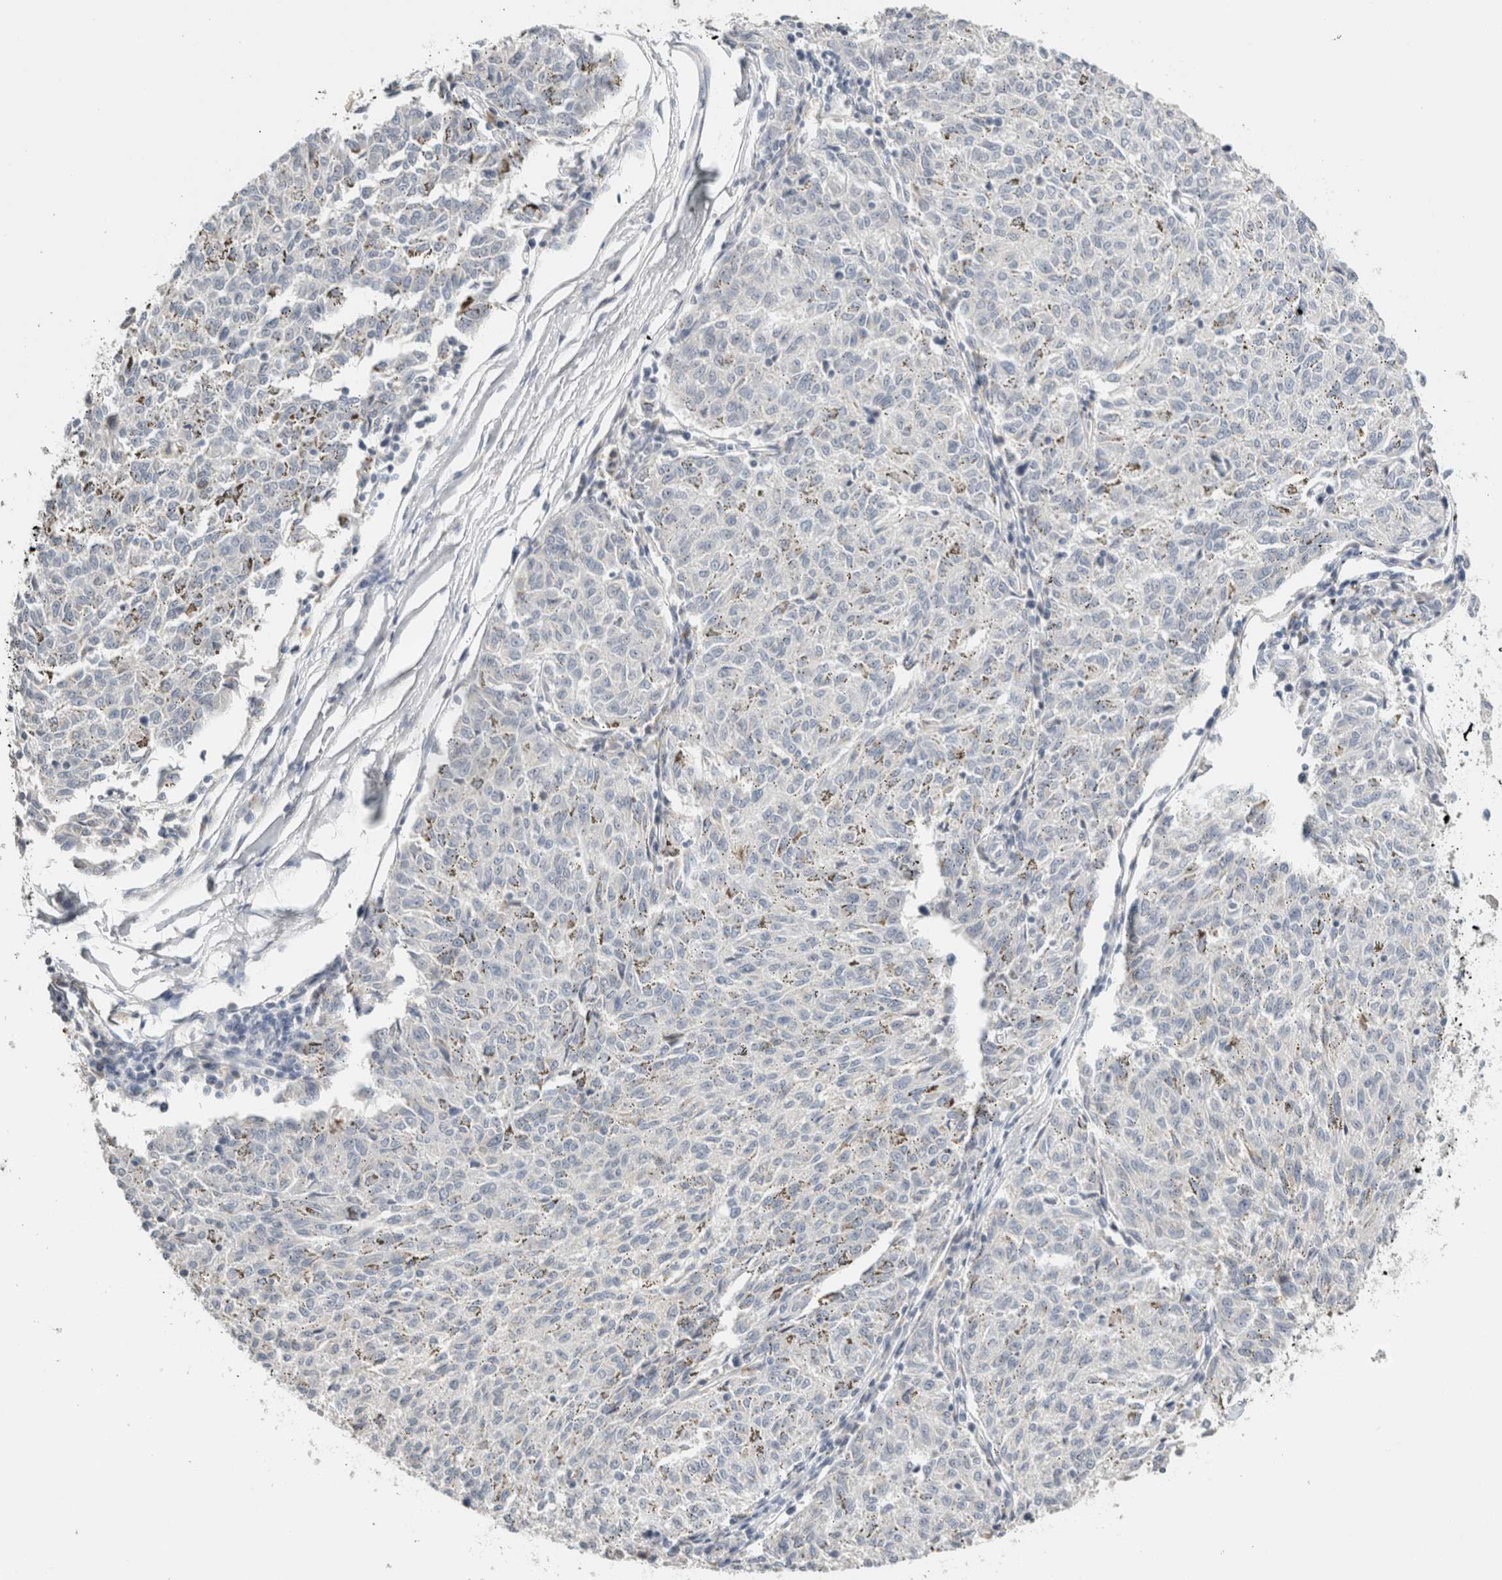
{"staining": {"intensity": "negative", "quantity": "none", "location": "none"}, "tissue": "melanoma", "cell_type": "Tumor cells", "image_type": "cancer", "snomed": [{"axis": "morphology", "description": "Malignant melanoma, NOS"}, {"axis": "topography", "description": "Skin"}], "caption": "A photomicrograph of human malignant melanoma is negative for staining in tumor cells. Brightfield microscopy of IHC stained with DAB (3,3'-diaminobenzidine) (brown) and hematoxylin (blue), captured at high magnification.", "gene": "CRAT", "patient": {"sex": "female", "age": 72}}